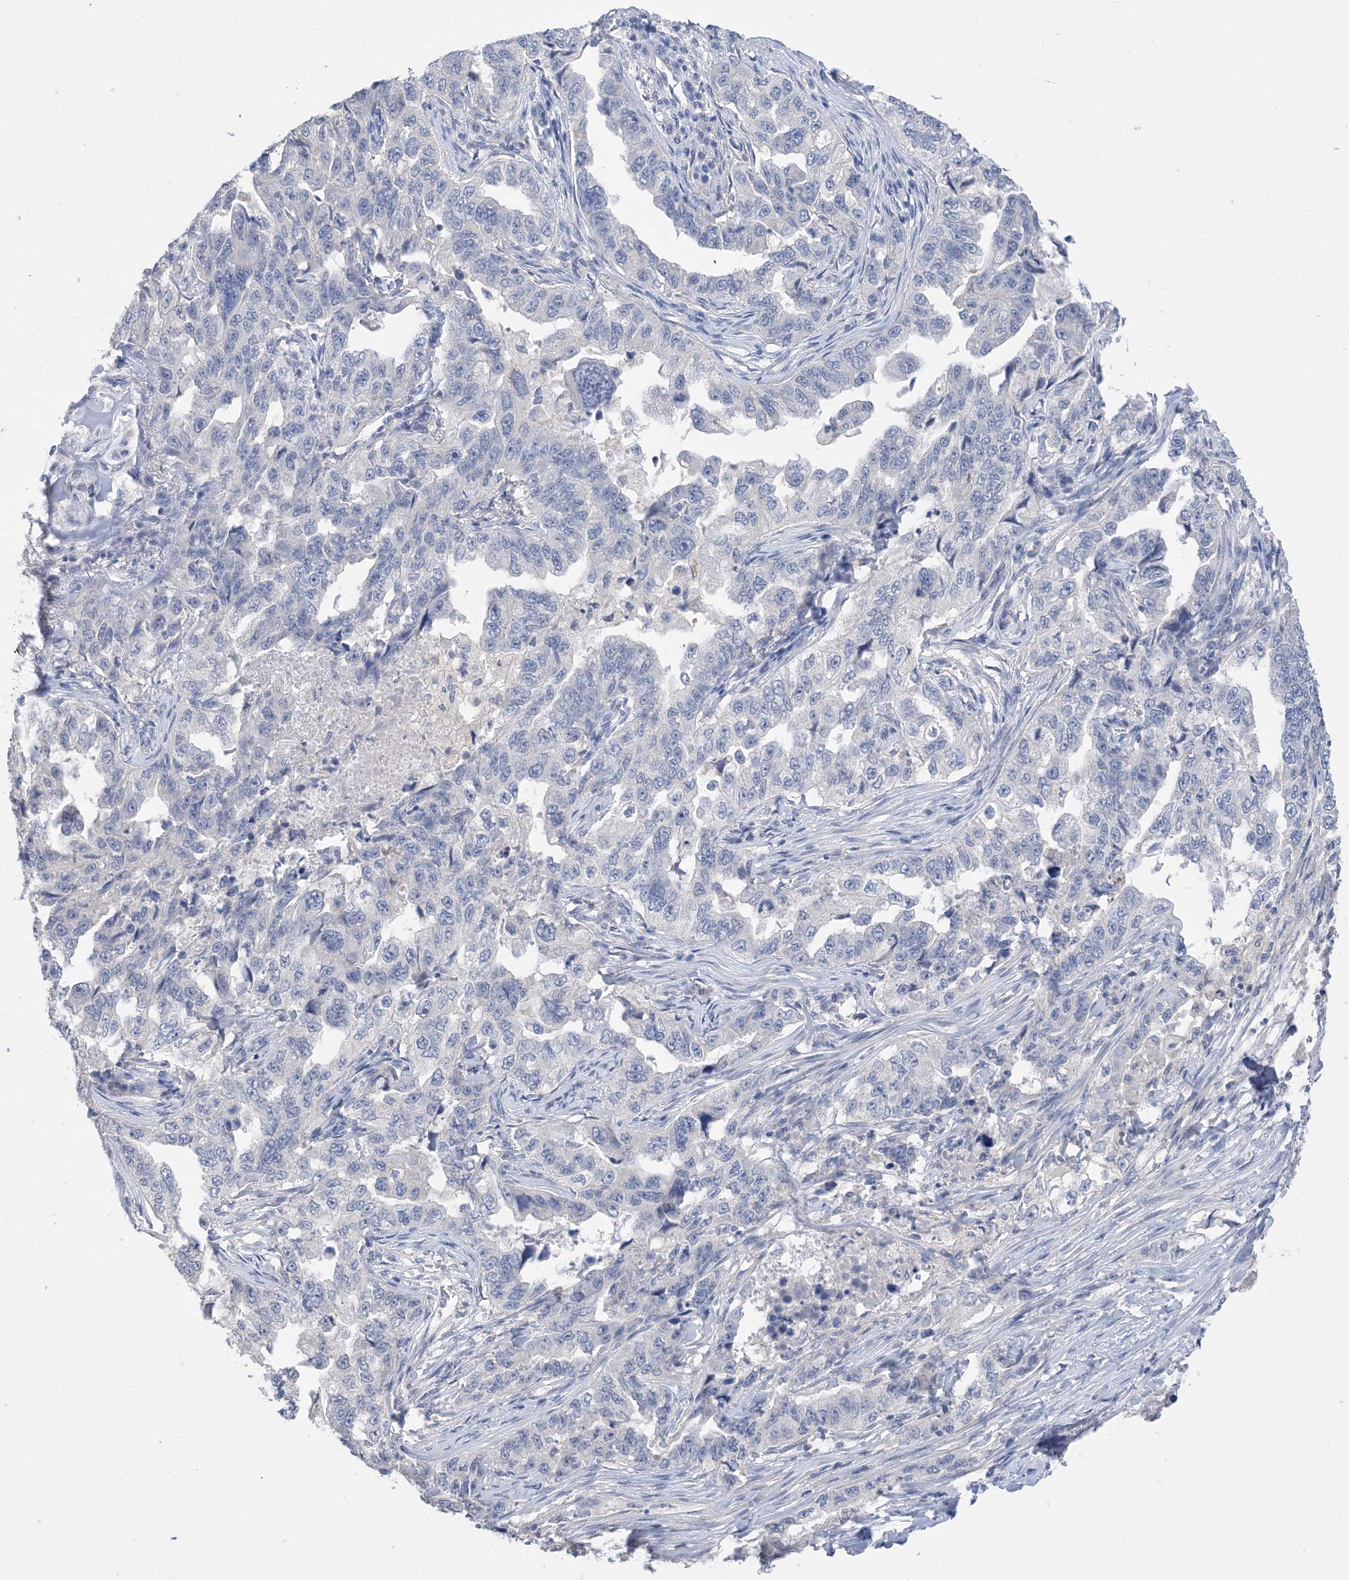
{"staining": {"intensity": "negative", "quantity": "none", "location": "none"}, "tissue": "lung cancer", "cell_type": "Tumor cells", "image_type": "cancer", "snomed": [{"axis": "morphology", "description": "Adenocarcinoma, NOS"}, {"axis": "topography", "description": "Lung"}], "caption": "The immunohistochemistry (IHC) micrograph has no significant expression in tumor cells of lung adenocarcinoma tissue.", "gene": "DSC3", "patient": {"sex": "female", "age": 51}}